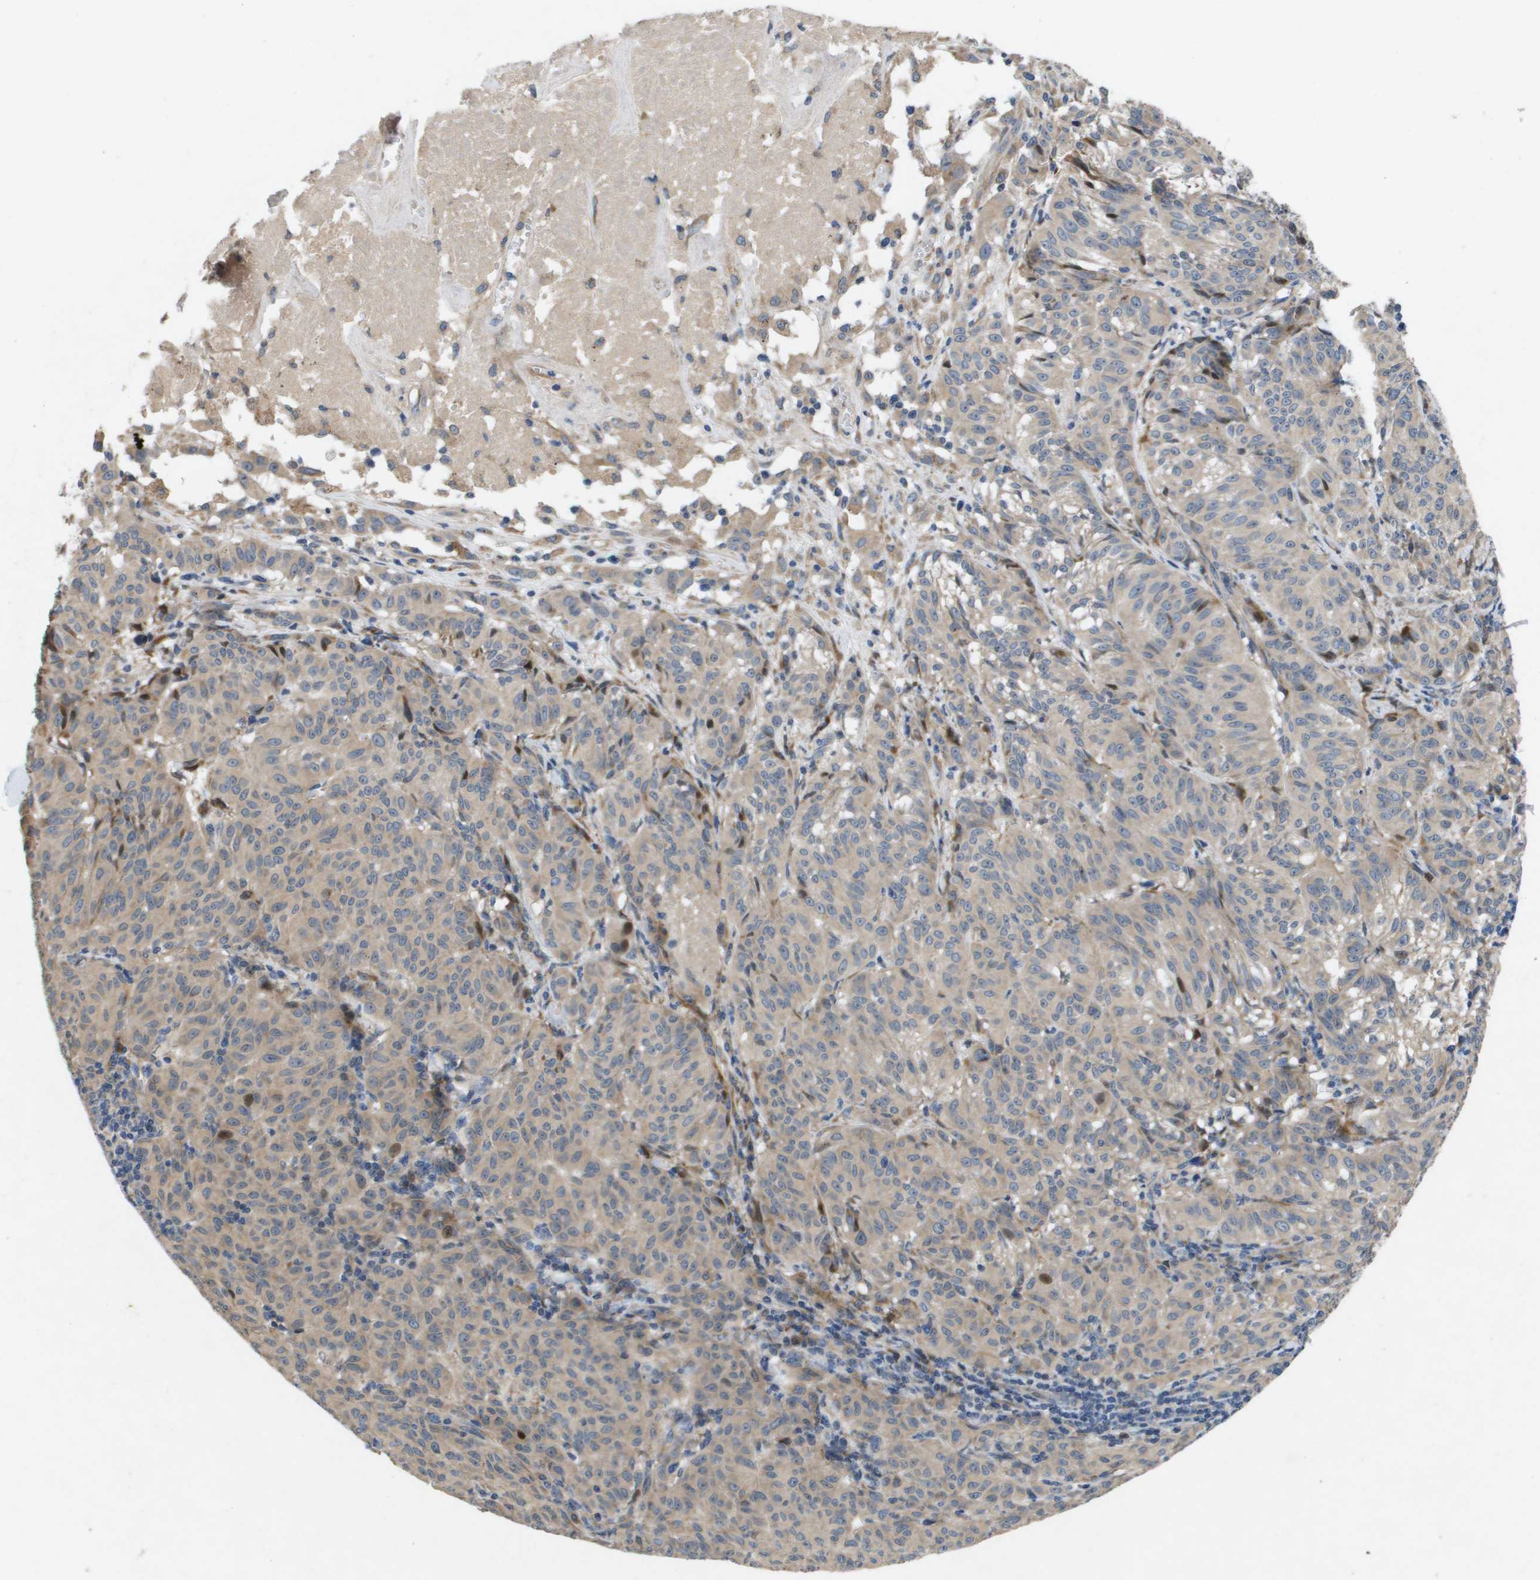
{"staining": {"intensity": "weak", "quantity": ">75%", "location": "cytoplasmic/membranous"}, "tissue": "melanoma", "cell_type": "Tumor cells", "image_type": "cancer", "snomed": [{"axis": "morphology", "description": "Malignant melanoma, NOS"}, {"axis": "topography", "description": "Skin"}], "caption": "Protein staining of malignant melanoma tissue displays weak cytoplasmic/membranous positivity in approximately >75% of tumor cells. (DAB (3,3'-diaminobenzidine) IHC, brown staining for protein, blue staining for nuclei).", "gene": "ENTPD2", "patient": {"sex": "female", "age": 72}}